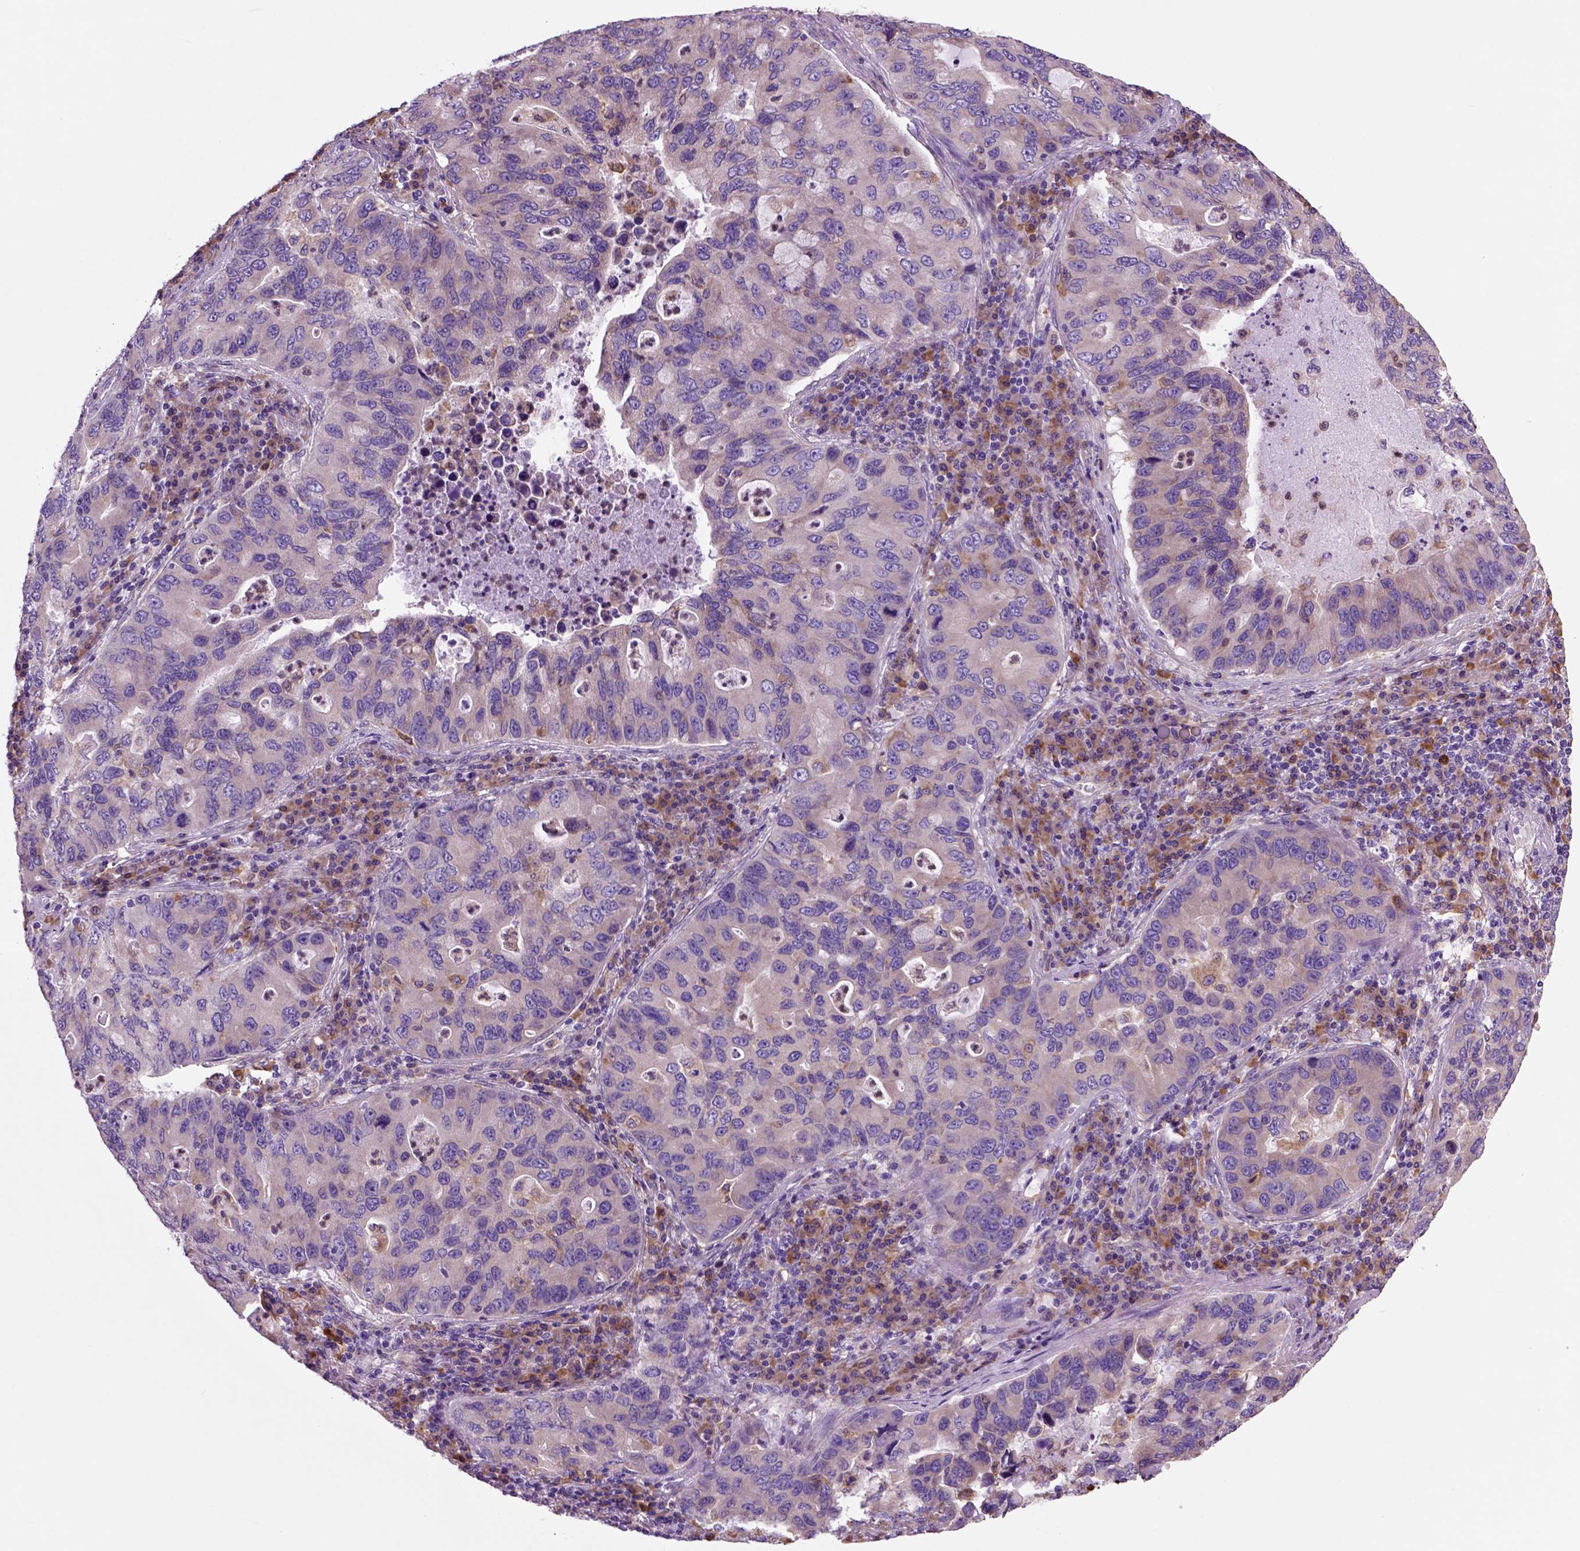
{"staining": {"intensity": "negative", "quantity": "none", "location": "none"}, "tissue": "lung cancer", "cell_type": "Tumor cells", "image_type": "cancer", "snomed": [{"axis": "morphology", "description": "Adenocarcinoma, NOS"}, {"axis": "morphology", "description": "Adenocarcinoma, metastatic, NOS"}, {"axis": "topography", "description": "Lymph node"}, {"axis": "topography", "description": "Lung"}], "caption": "This micrograph is of lung cancer stained with immunohistochemistry to label a protein in brown with the nuclei are counter-stained blue. There is no positivity in tumor cells. (DAB IHC, high magnification).", "gene": "PIAS3", "patient": {"sex": "female", "age": 54}}